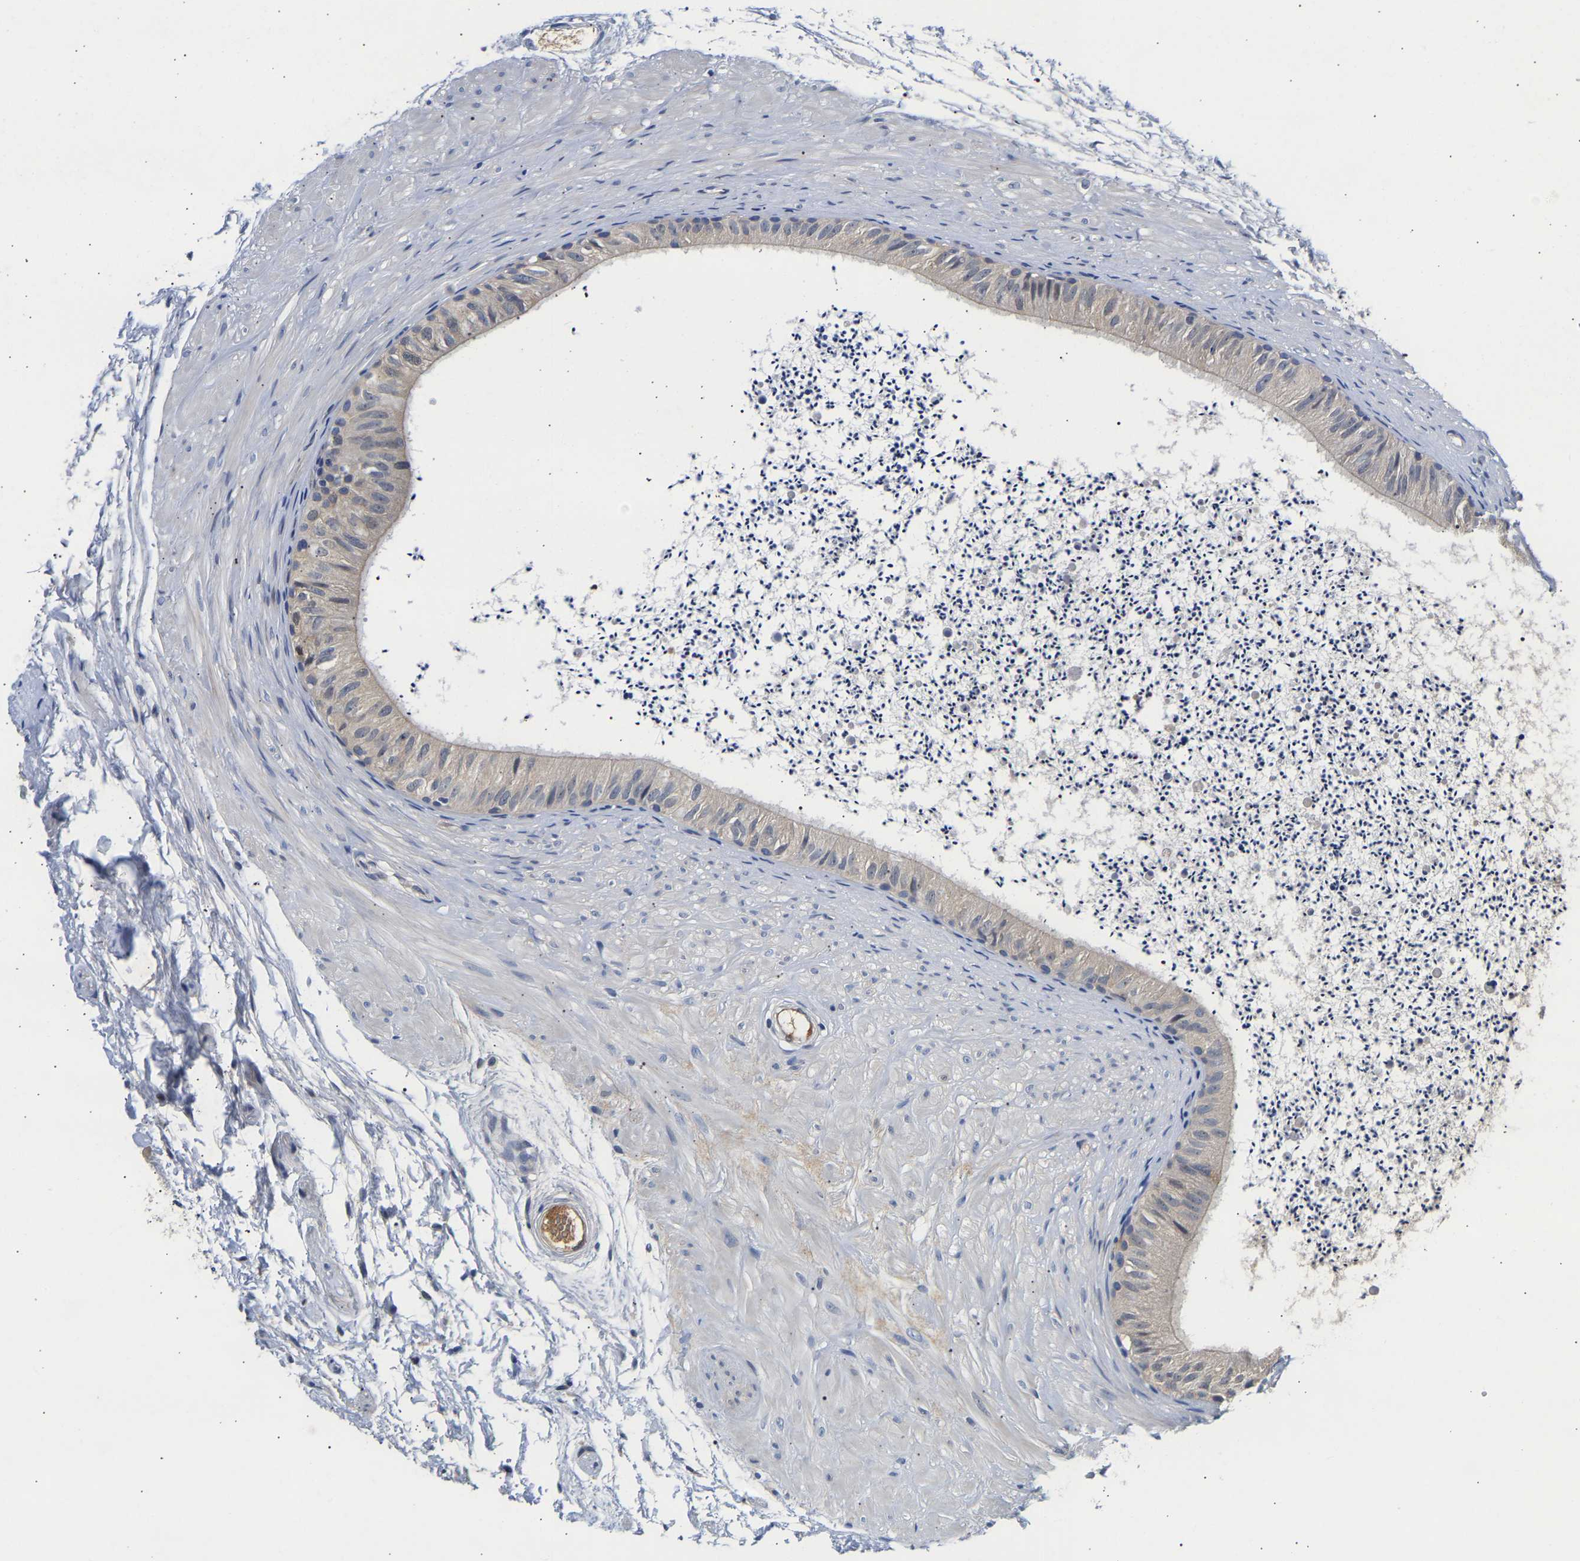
{"staining": {"intensity": "moderate", "quantity": "<25%", "location": "cytoplasmic/membranous"}, "tissue": "epididymis", "cell_type": "Glandular cells", "image_type": "normal", "snomed": [{"axis": "morphology", "description": "Normal tissue, NOS"}, {"axis": "topography", "description": "Epididymis"}], "caption": "Protein staining of benign epididymis displays moderate cytoplasmic/membranous expression in about <25% of glandular cells. Using DAB (3,3'-diaminobenzidine) (brown) and hematoxylin (blue) stains, captured at high magnification using brightfield microscopy.", "gene": "CCDC6", "patient": {"sex": "male", "age": 56}}